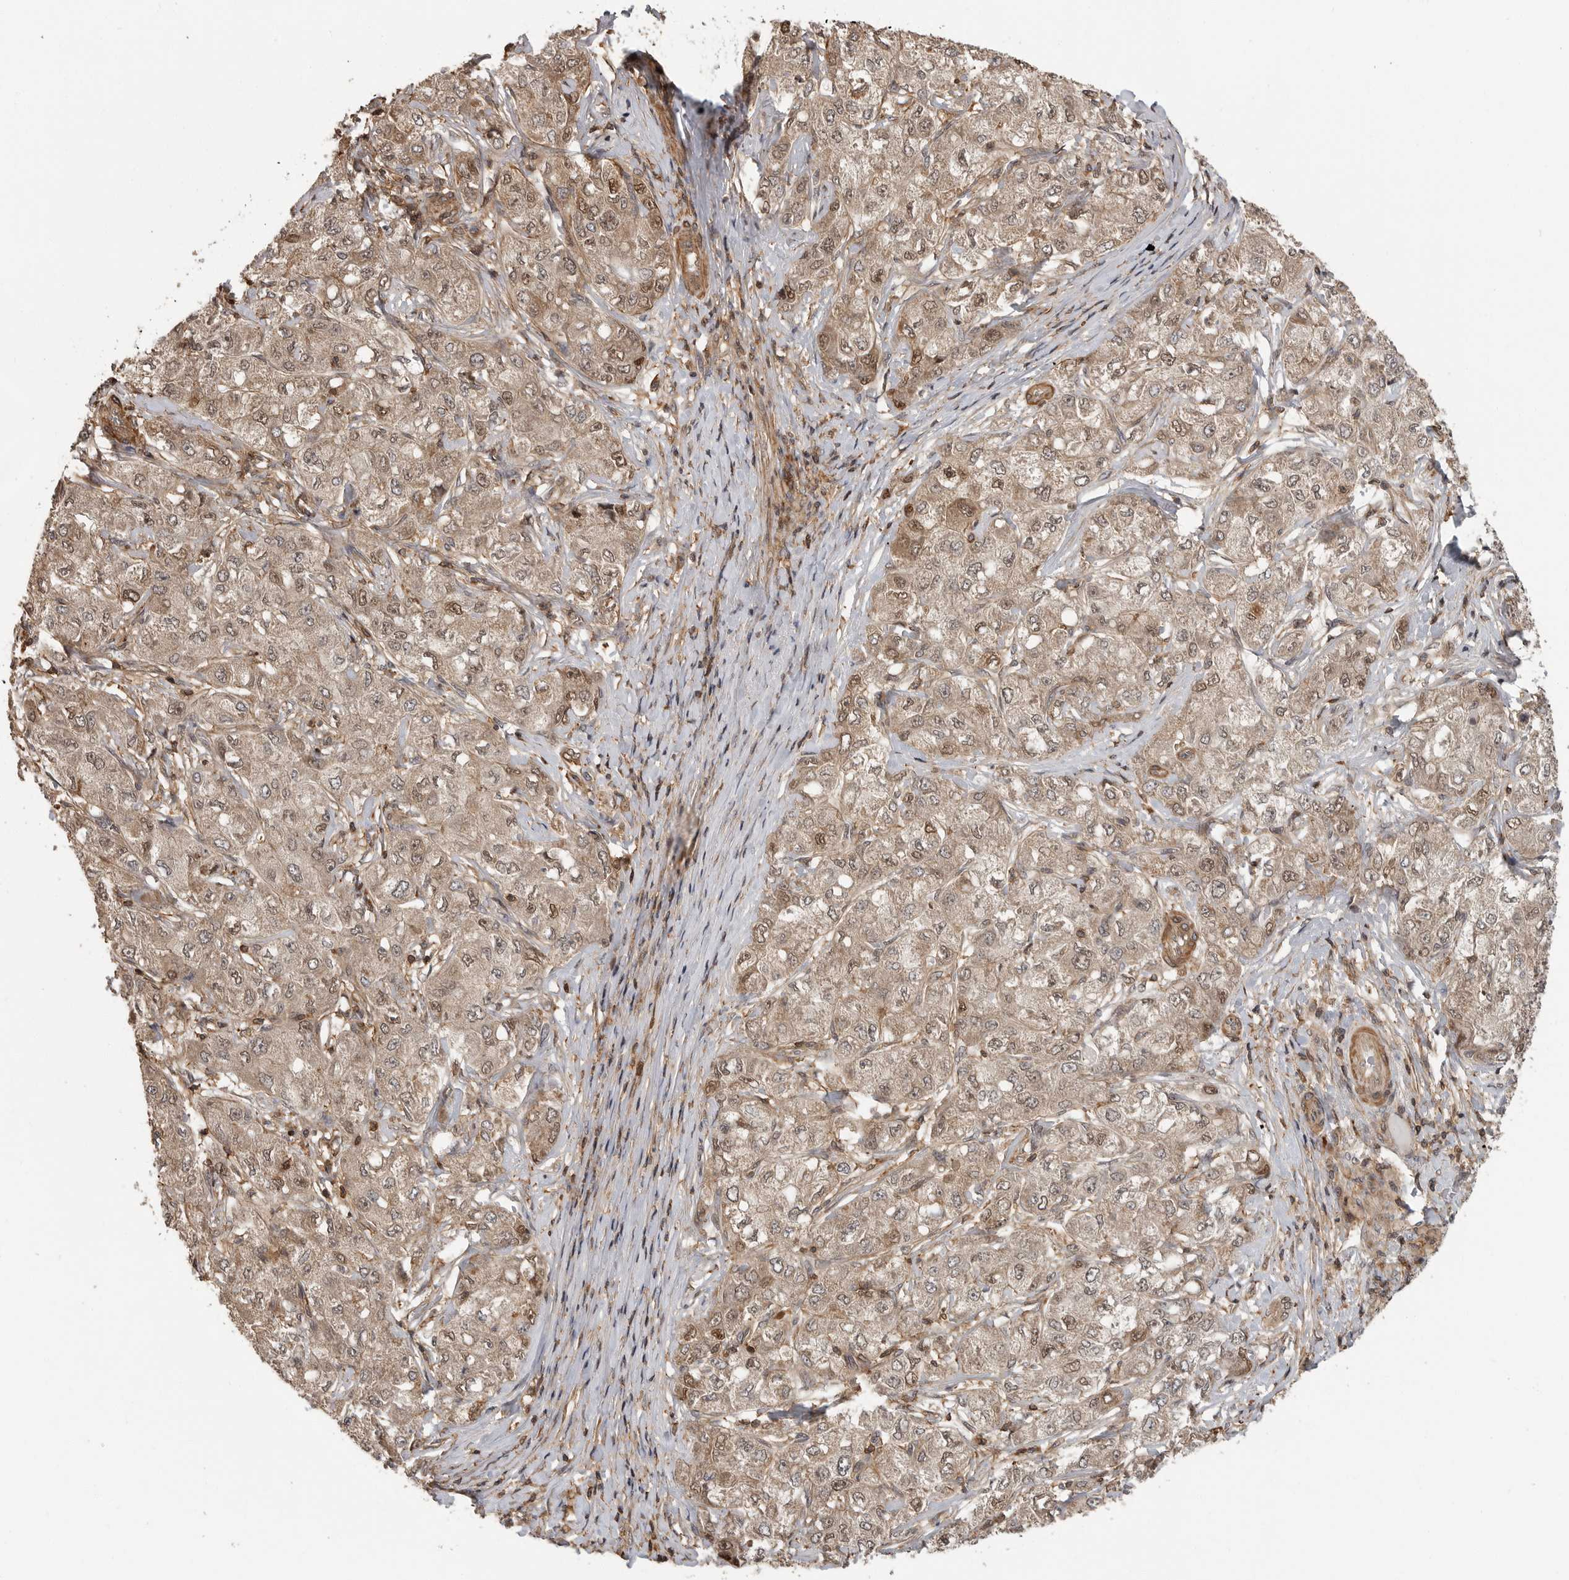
{"staining": {"intensity": "weak", "quantity": ">75%", "location": "cytoplasmic/membranous,nuclear"}, "tissue": "liver cancer", "cell_type": "Tumor cells", "image_type": "cancer", "snomed": [{"axis": "morphology", "description": "Carcinoma, Hepatocellular, NOS"}, {"axis": "topography", "description": "Liver"}], "caption": "Immunohistochemical staining of human liver cancer exhibits weak cytoplasmic/membranous and nuclear protein staining in about >75% of tumor cells.", "gene": "ERN1", "patient": {"sex": "male", "age": 80}}